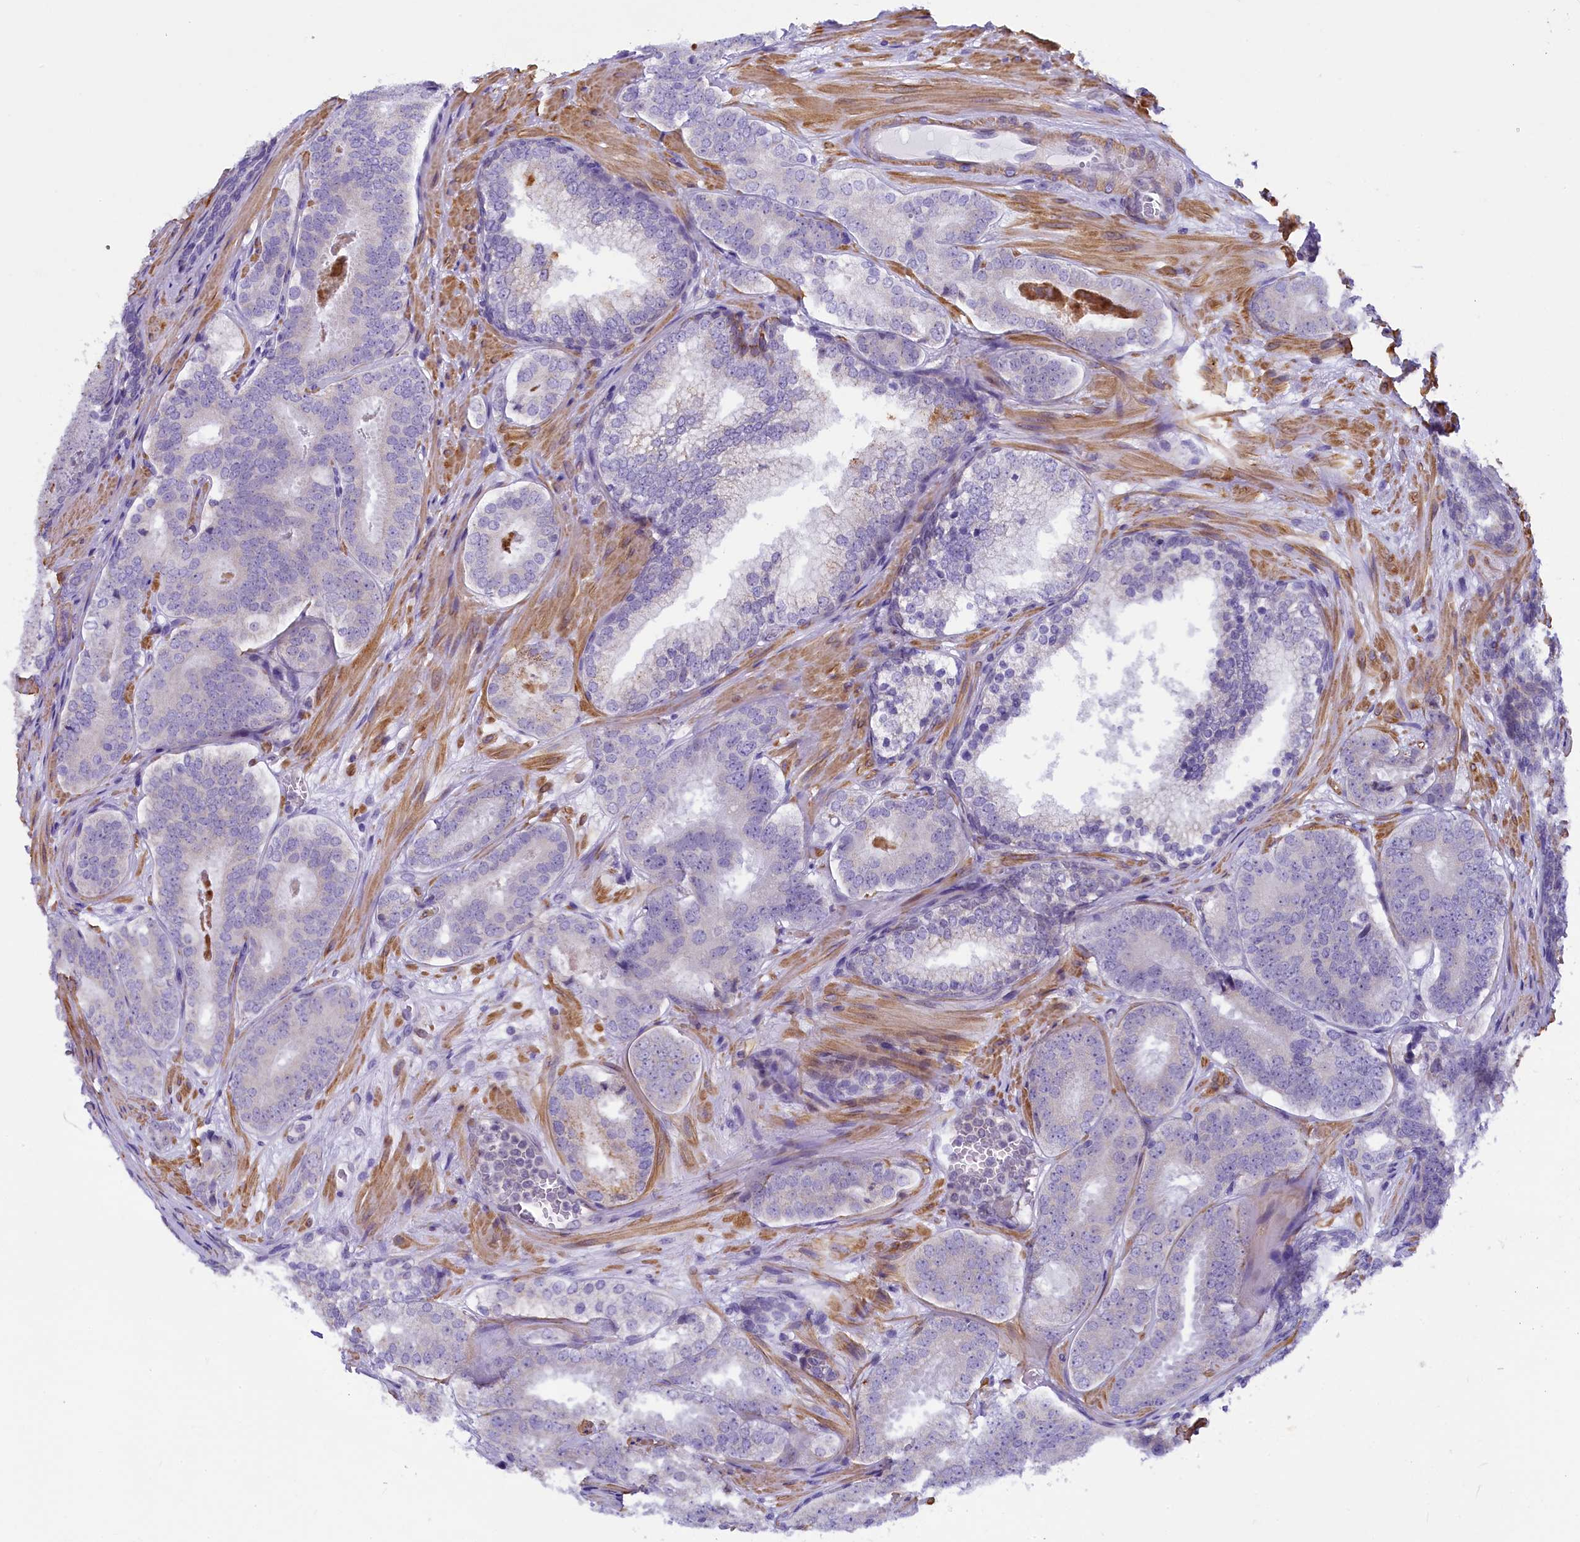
{"staining": {"intensity": "negative", "quantity": "none", "location": "none"}, "tissue": "prostate cancer", "cell_type": "Tumor cells", "image_type": "cancer", "snomed": [{"axis": "morphology", "description": "Adenocarcinoma, High grade"}, {"axis": "topography", "description": "Prostate"}], "caption": "The IHC photomicrograph has no significant expression in tumor cells of prostate adenocarcinoma (high-grade) tissue. Nuclei are stained in blue.", "gene": "IGSF6", "patient": {"sex": "male", "age": 63}}